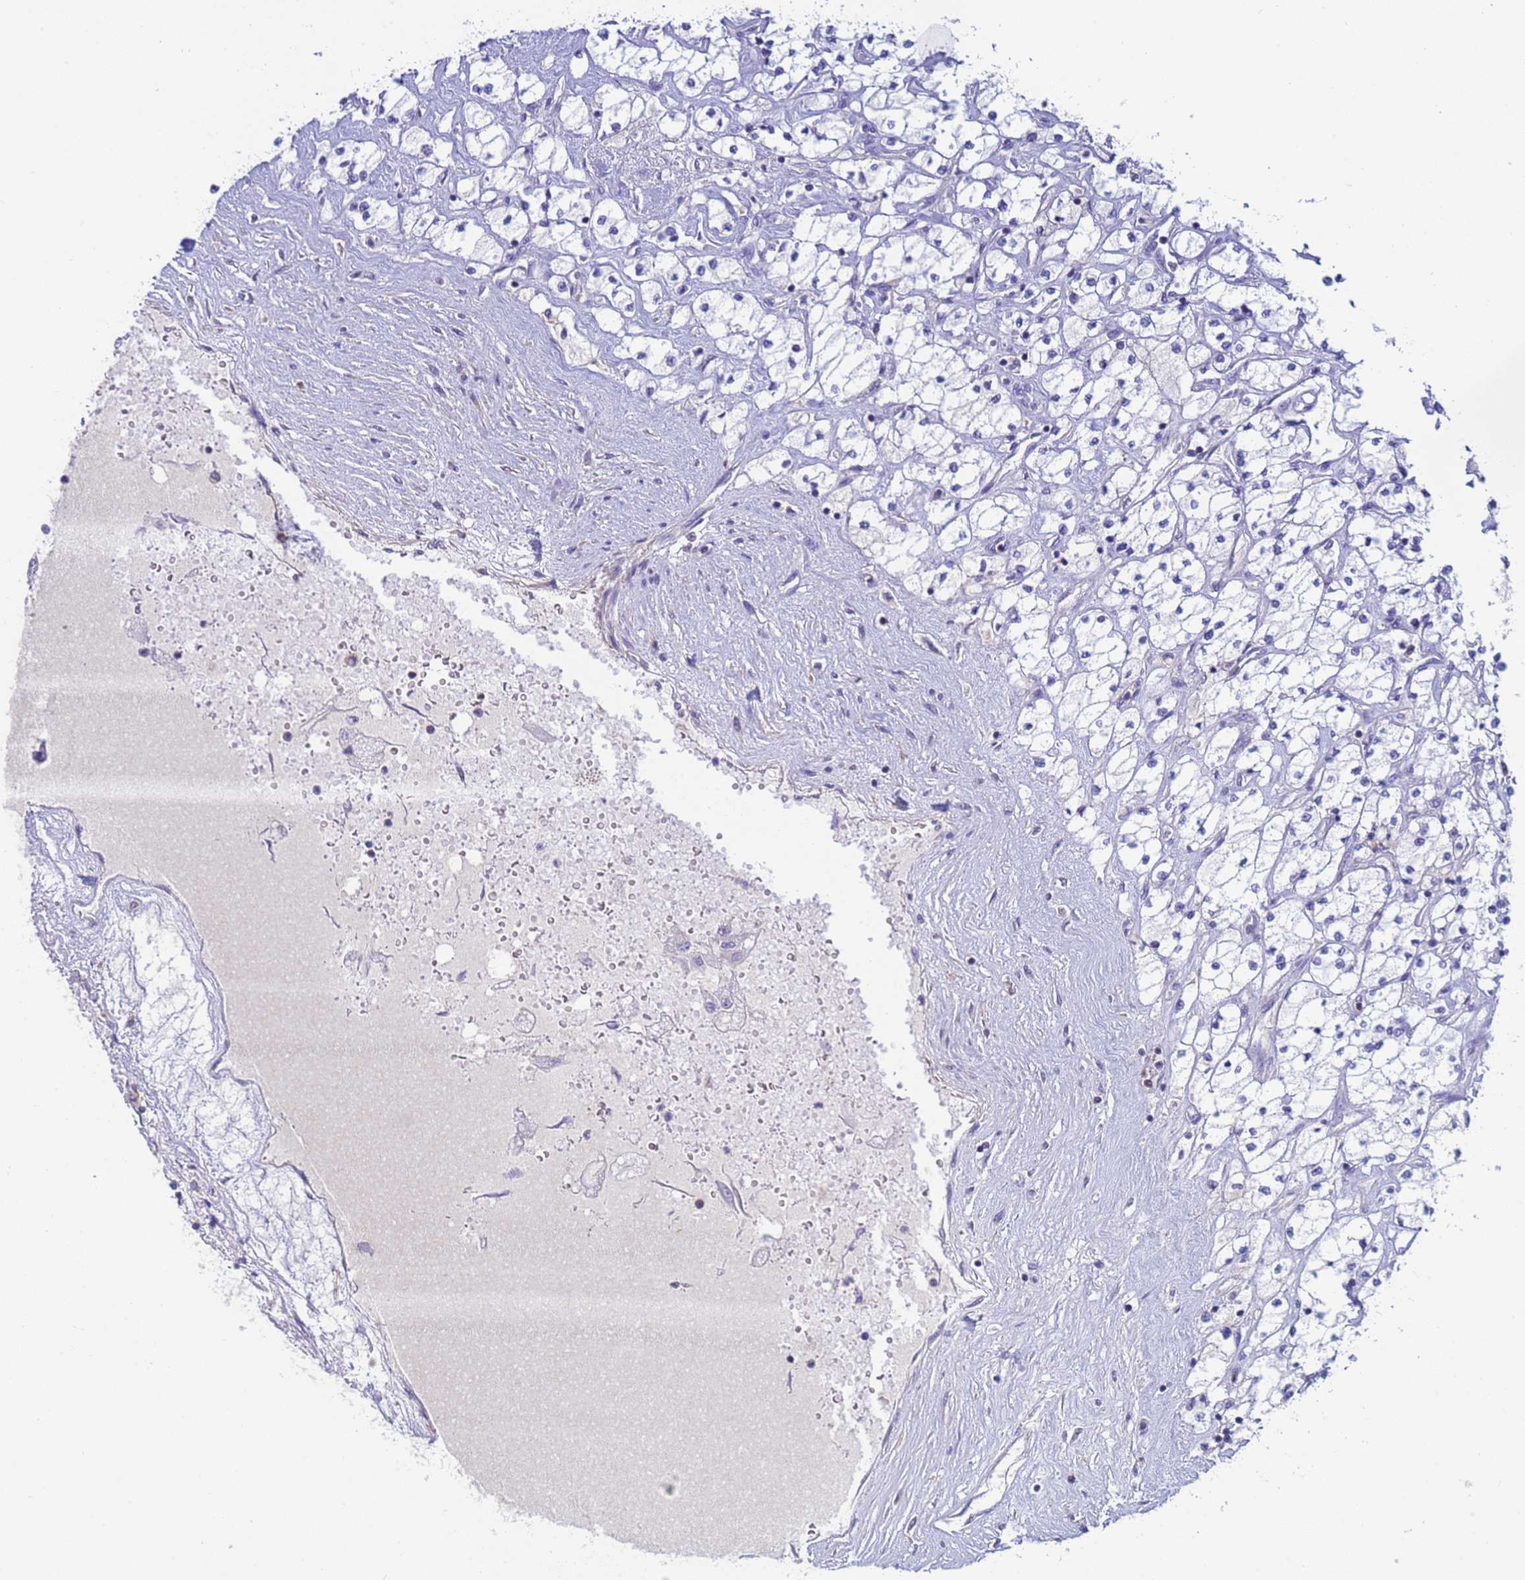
{"staining": {"intensity": "negative", "quantity": "none", "location": "none"}, "tissue": "renal cancer", "cell_type": "Tumor cells", "image_type": "cancer", "snomed": [{"axis": "morphology", "description": "Adenocarcinoma, NOS"}, {"axis": "topography", "description": "Kidney"}], "caption": "A high-resolution histopathology image shows immunohistochemistry (IHC) staining of renal cancer (adenocarcinoma), which shows no significant positivity in tumor cells.", "gene": "KLHL13", "patient": {"sex": "male", "age": 80}}